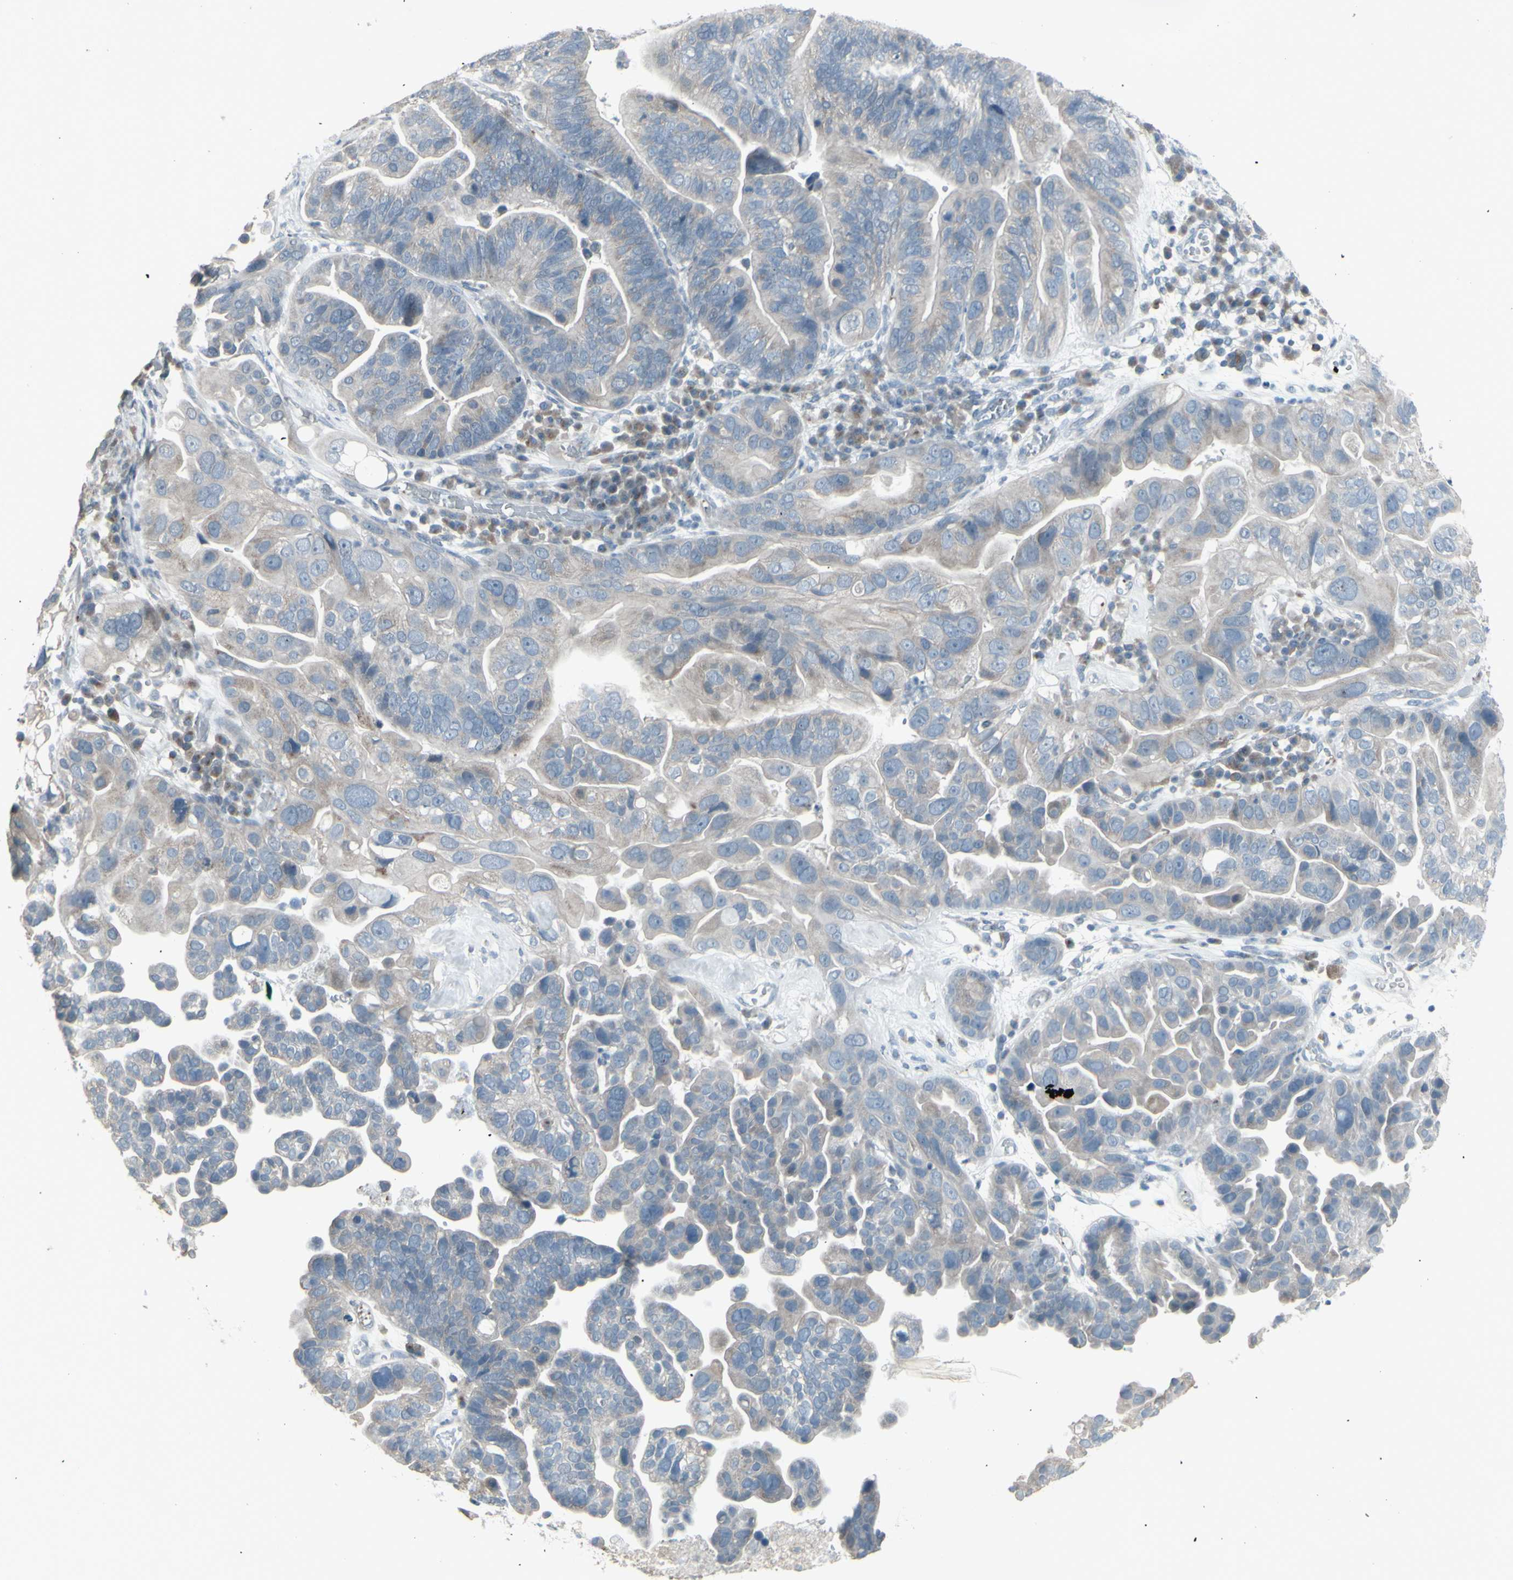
{"staining": {"intensity": "weak", "quantity": "25%-75%", "location": "cytoplasmic/membranous"}, "tissue": "ovarian cancer", "cell_type": "Tumor cells", "image_type": "cancer", "snomed": [{"axis": "morphology", "description": "Cystadenocarcinoma, serous, NOS"}, {"axis": "topography", "description": "Ovary"}], "caption": "This photomicrograph reveals ovarian cancer (serous cystadenocarcinoma) stained with immunohistochemistry (IHC) to label a protein in brown. The cytoplasmic/membranous of tumor cells show weak positivity for the protein. Nuclei are counter-stained blue.", "gene": "CD79B", "patient": {"sex": "female", "age": 56}}